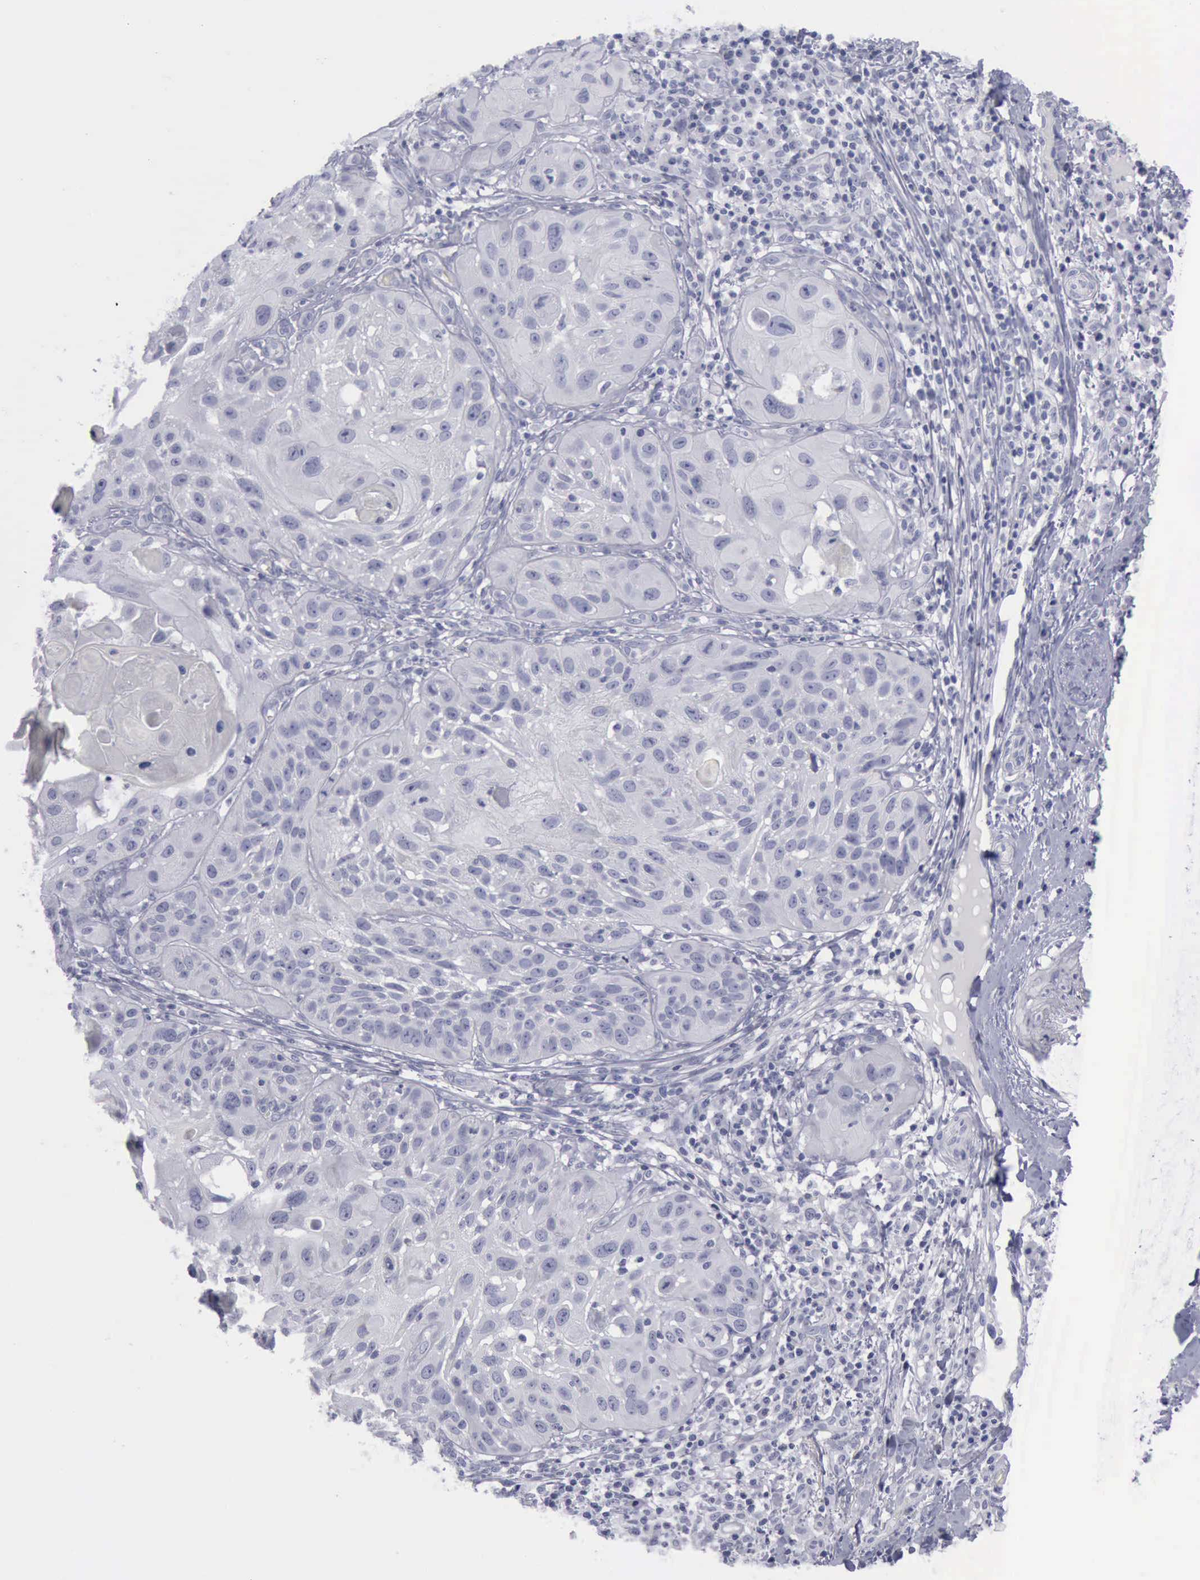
{"staining": {"intensity": "negative", "quantity": "none", "location": "none"}, "tissue": "skin cancer", "cell_type": "Tumor cells", "image_type": "cancer", "snomed": [{"axis": "morphology", "description": "Squamous cell carcinoma, NOS"}, {"axis": "topography", "description": "Skin"}], "caption": "The image exhibits no staining of tumor cells in skin cancer (squamous cell carcinoma).", "gene": "KRT13", "patient": {"sex": "female", "age": 89}}